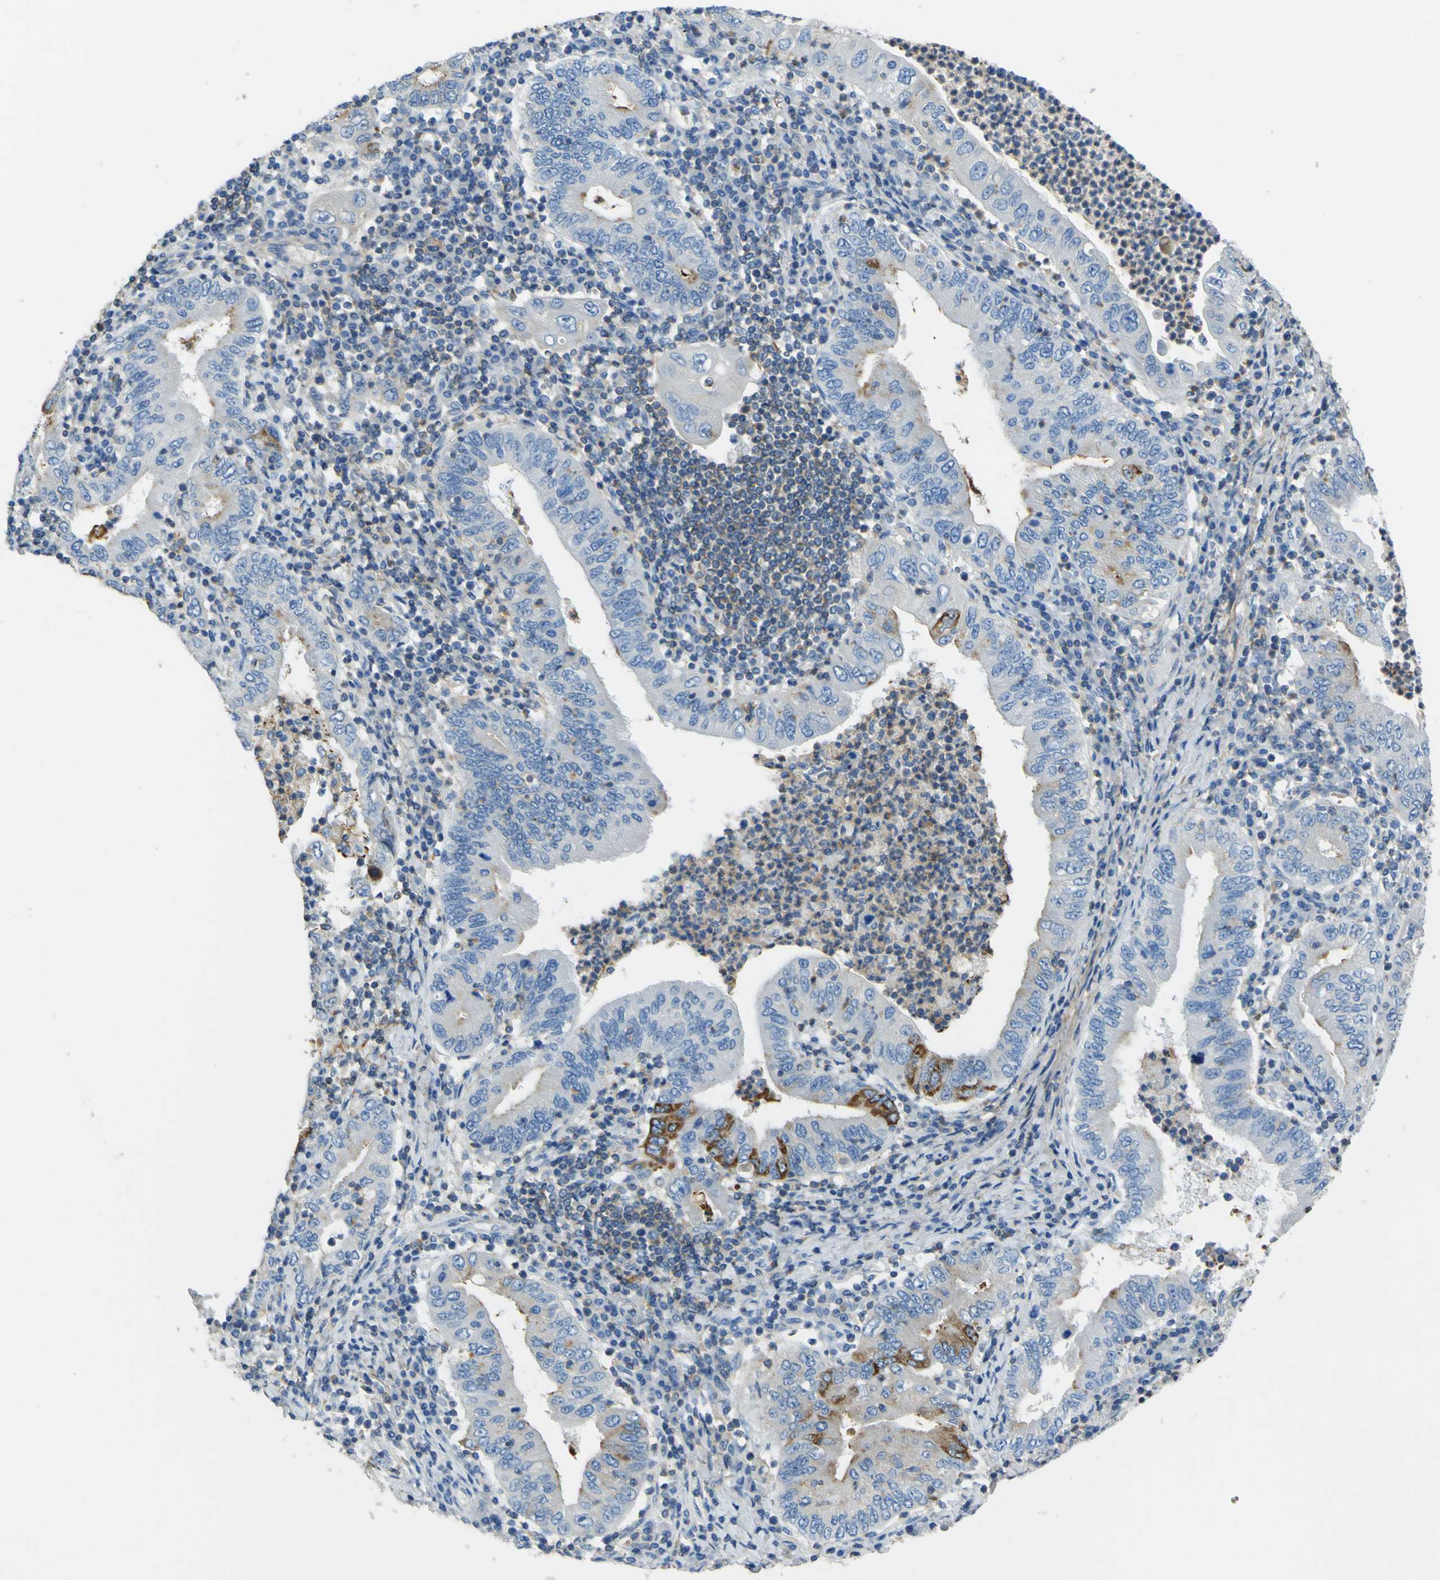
{"staining": {"intensity": "moderate", "quantity": "<25%", "location": "cytoplasmic/membranous"}, "tissue": "stomach cancer", "cell_type": "Tumor cells", "image_type": "cancer", "snomed": [{"axis": "morphology", "description": "Normal tissue, NOS"}, {"axis": "morphology", "description": "Adenocarcinoma, NOS"}, {"axis": "topography", "description": "Esophagus"}, {"axis": "topography", "description": "Stomach, upper"}, {"axis": "topography", "description": "Peripheral nerve tissue"}], "caption": "IHC photomicrograph of neoplastic tissue: human adenocarcinoma (stomach) stained using immunohistochemistry exhibits low levels of moderate protein expression localized specifically in the cytoplasmic/membranous of tumor cells, appearing as a cytoplasmic/membranous brown color.", "gene": "OGN", "patient": {"sex": "male", "age": 62}}